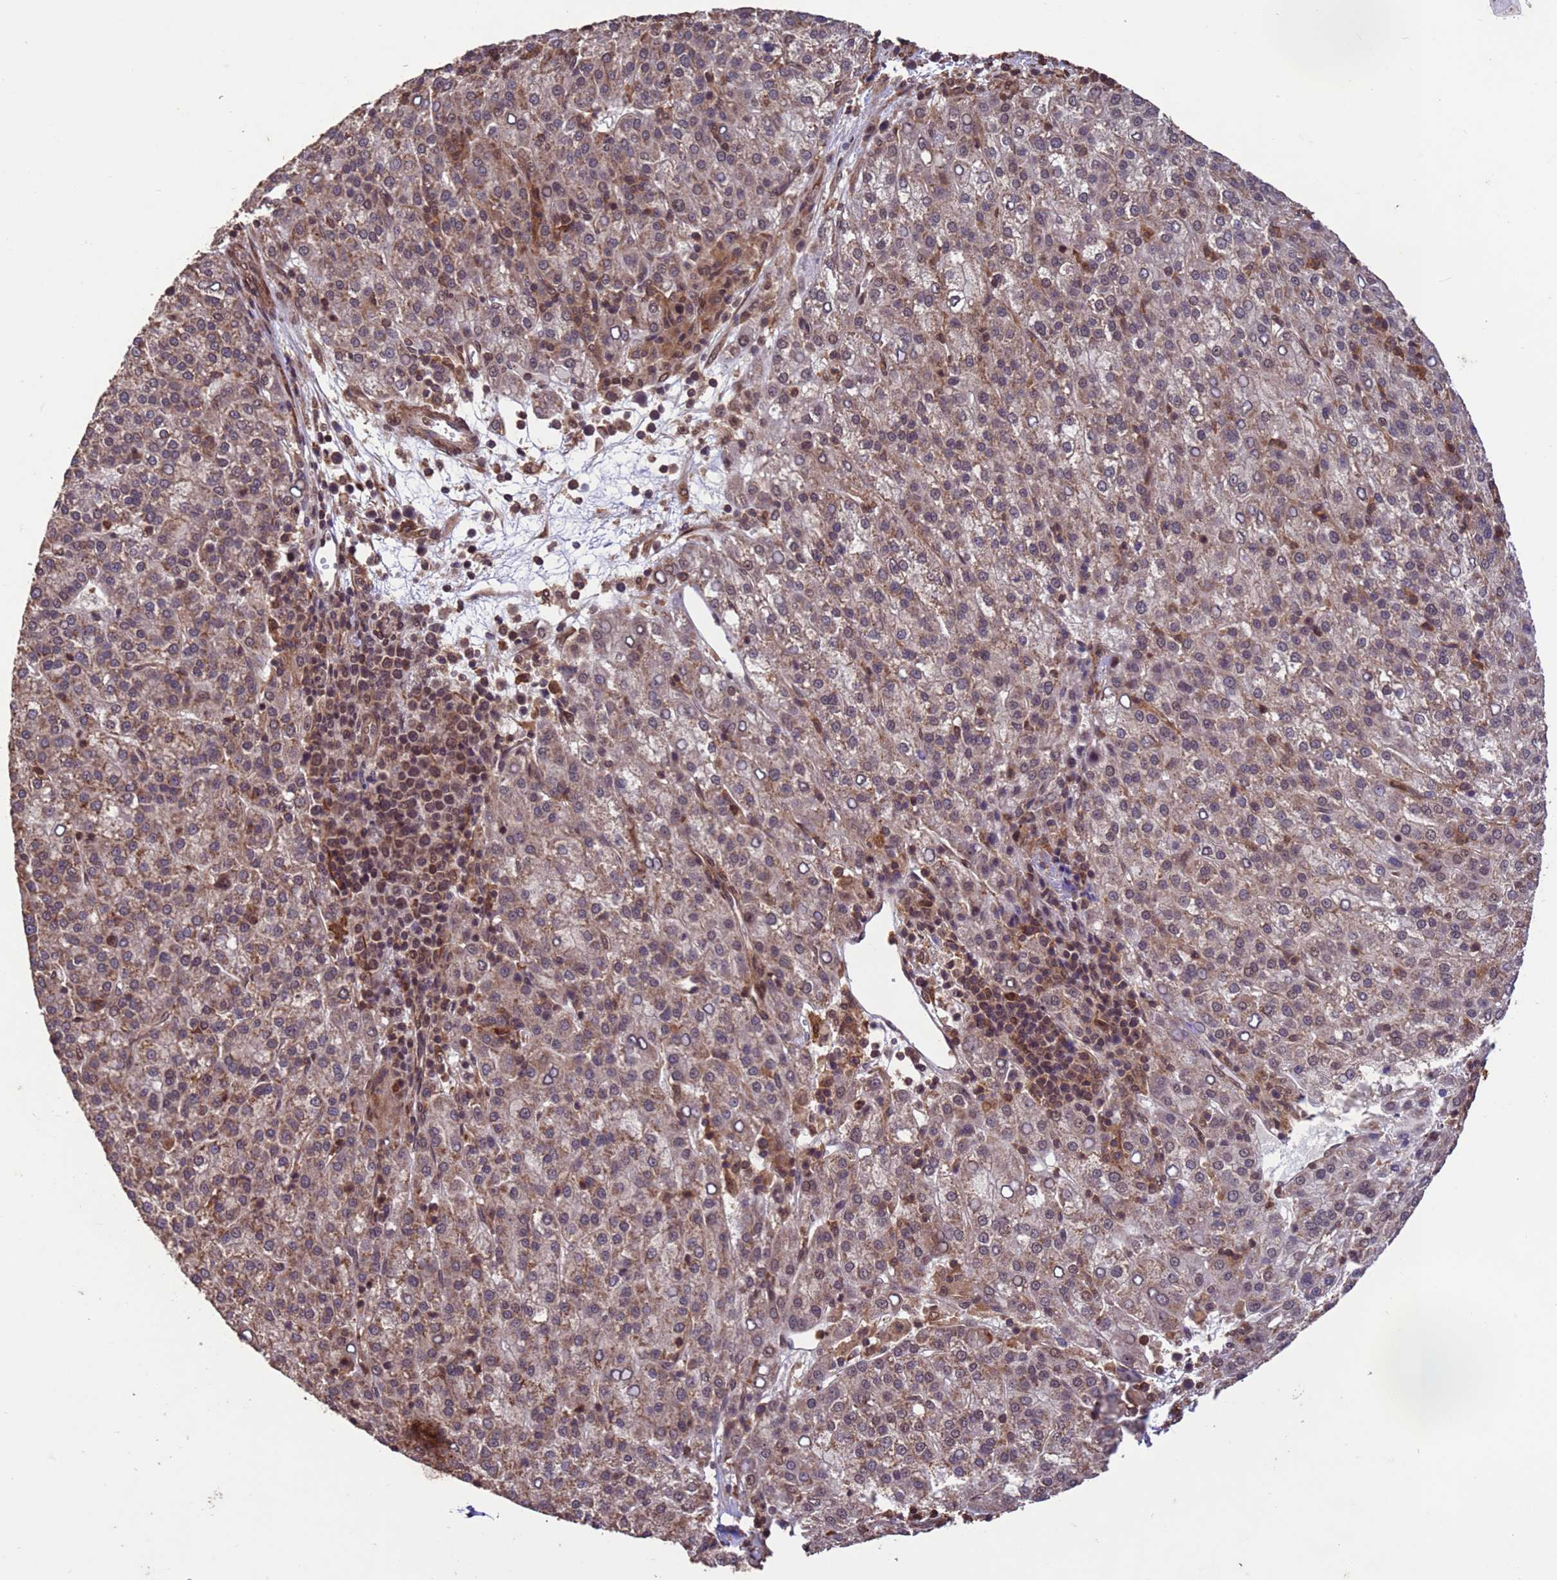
{"staining": {"intensity": "weak", "quantity": ">75%", "location": "cytoplasmic/membranous,nuclear"}, "tissue": "liver cancer", "cell_type": "Tumor cells", "image_type": "cancer", "snomed": [{"axis": "morphology", "description": "Carcinoma, Hepatocellular, NOS"}, {"axis": "topography", "description": "Liver"}], "caption": "DAB (3,3'-diaminobenzidine) immunohistochemical staining of liver cancer (hepatocellular carcinoma) shows weak cytoplasmic/membranous and nuclear protein positivity in about >75% of tumor cells.", "gene": "VSTM4", "patient": {"sex": "female", "age": 58}}